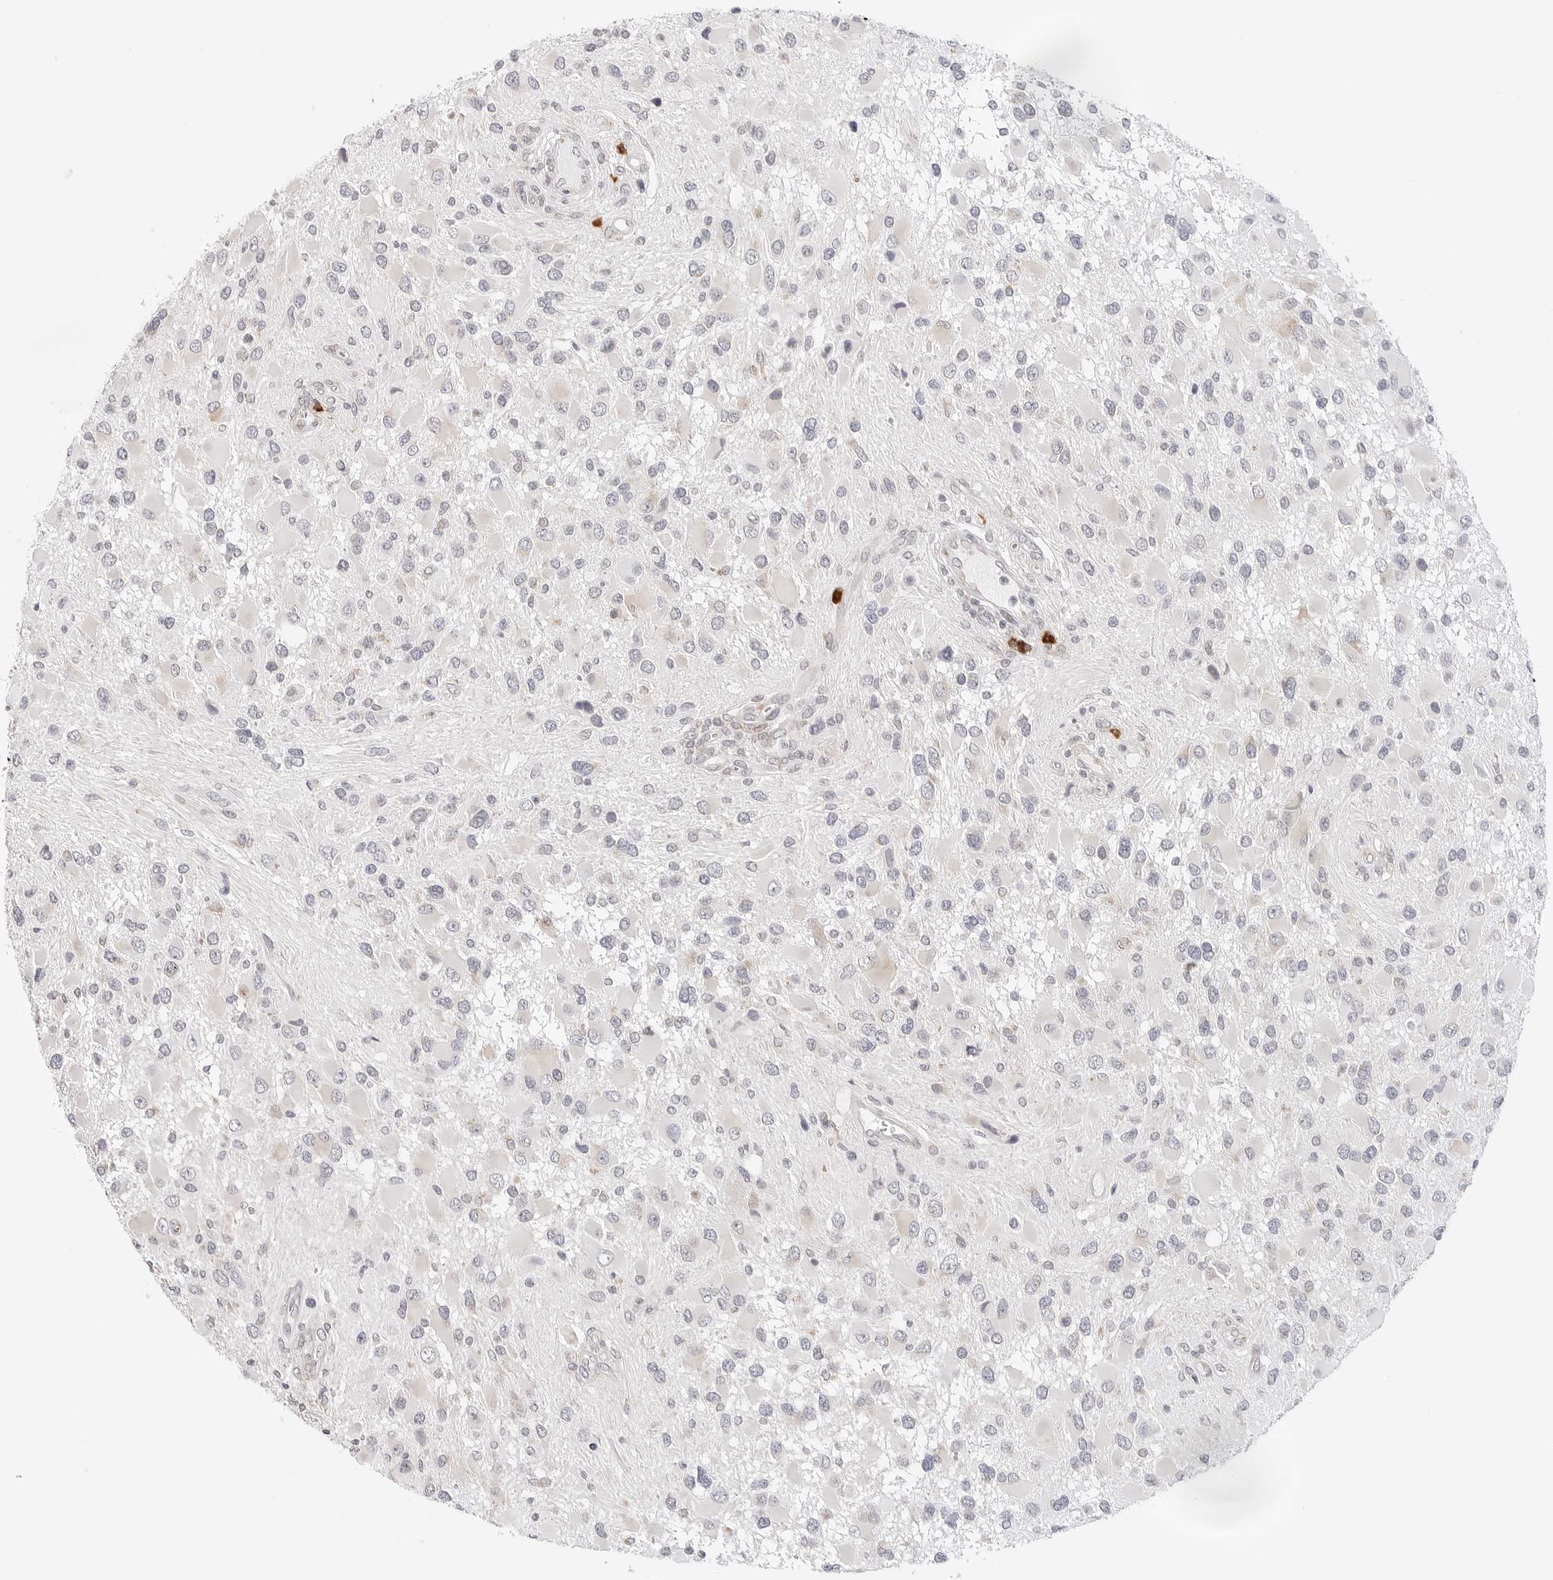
{"staining": {"intensity": "negative", "quantity": "none", "location": "none"}, "tissue": "glioma", "cell_type": "Tumor cells", "image_type": "cancer", "snomed": [{"axis": "morphology", "description": "Glioma, malignant, High grade"}, {"axis": "topography", "description": "Brain"}], "caption": "Malignant glioma (high-grade) stained for a protein using immunohistochemistry (IHC) shows no positivity tumor cells.", "gene": "RPN1", "patient": {"sex": "male", "age": 53}}